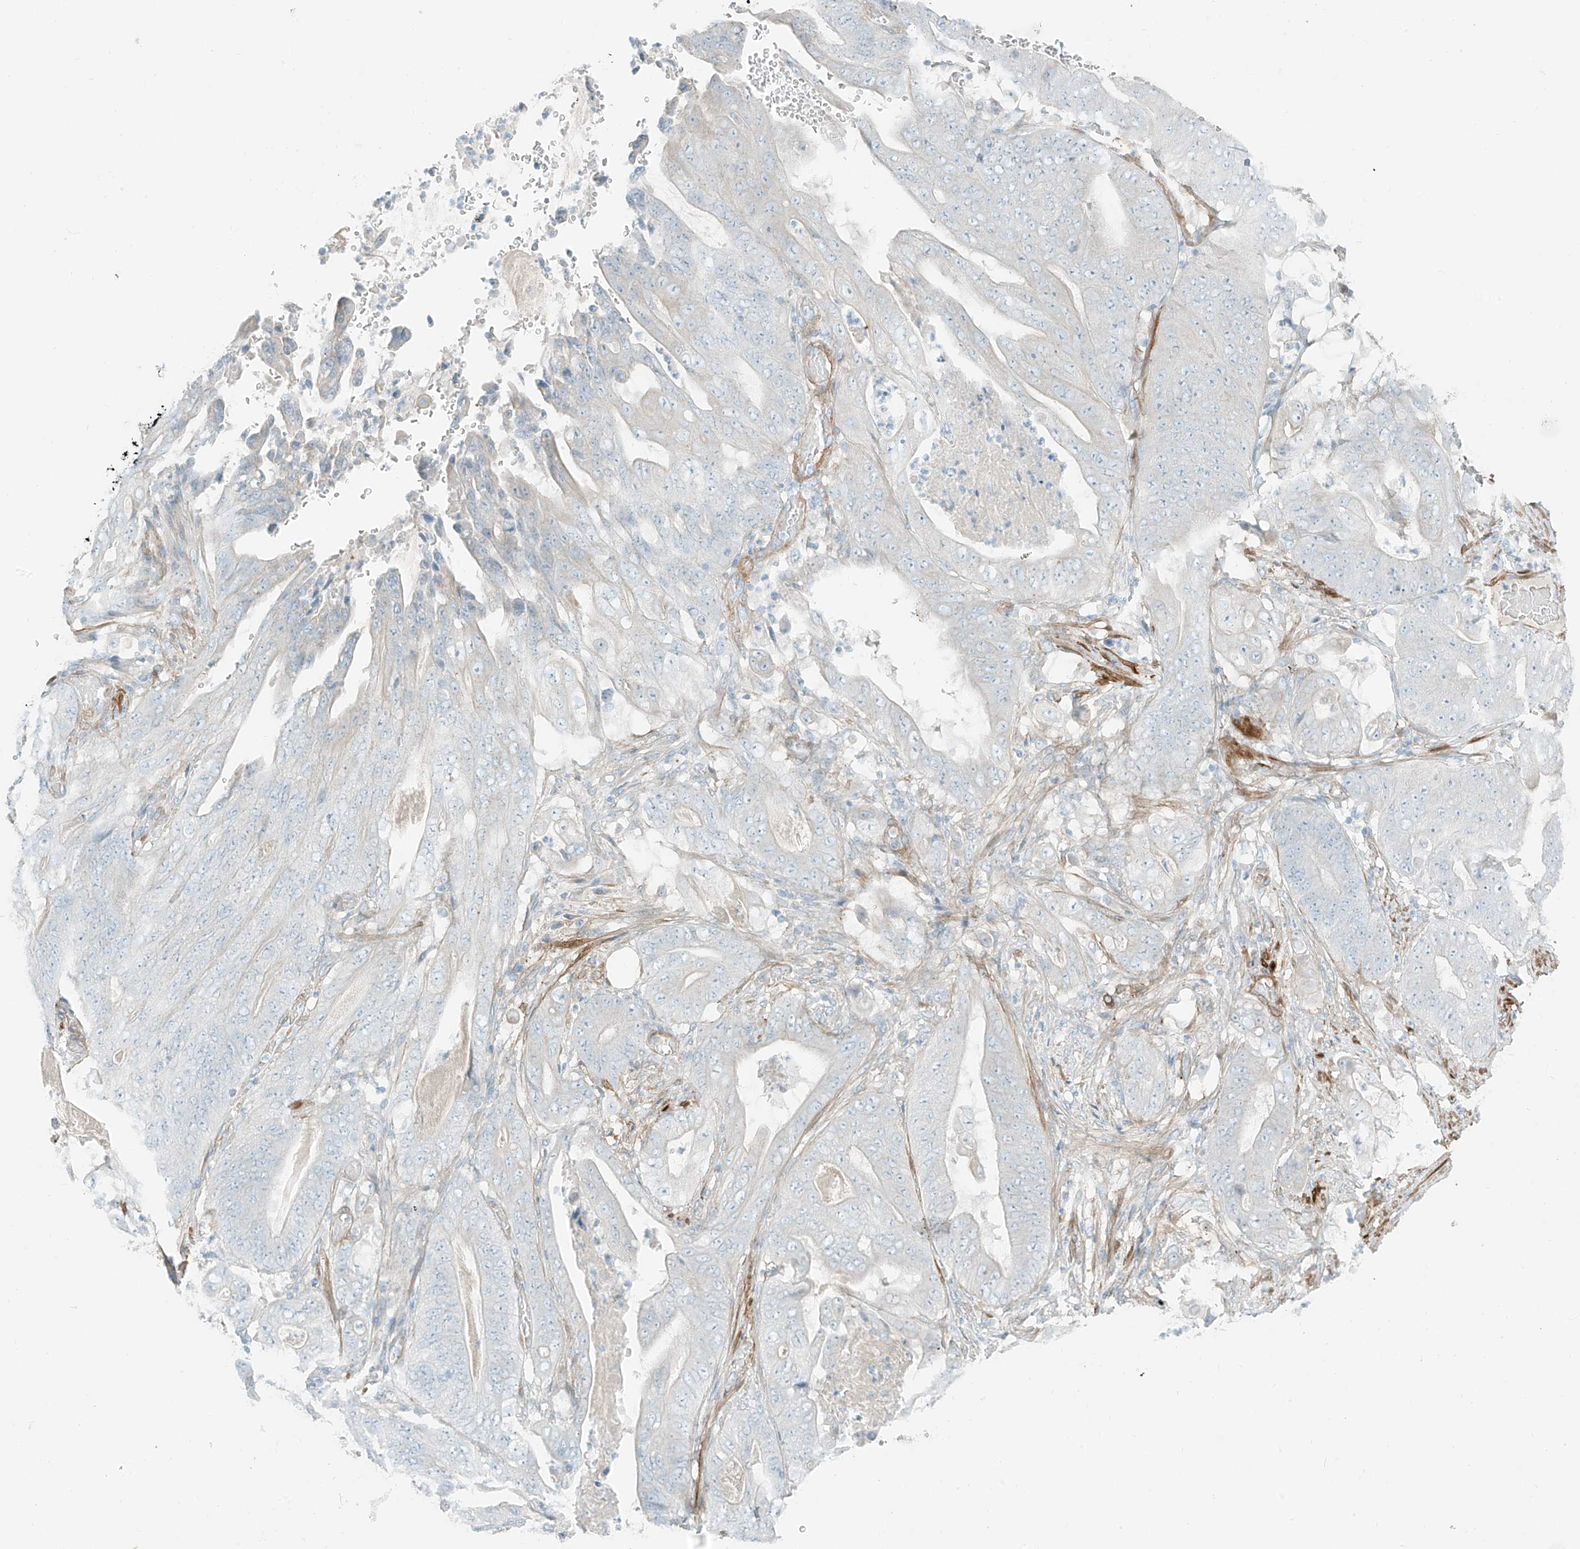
{"staining": {"intensity": "negative", "quantity": "none", "location": "none"}, "tissue": "stomach cancer", "cell_type": "Tumor cells", "image_type": "cancer", "snomed": [{"axis": "morphology", "description": "Adenocarcinoma, NOS"}, {"axis": "topography", "description": "Stomach"}], "caption": "The image displays no significant positivity in tumor cells of stomach cancer (adenocarcinoma).", "gene": "SMCP", "patient": {"sex": "female", "age": 73}}